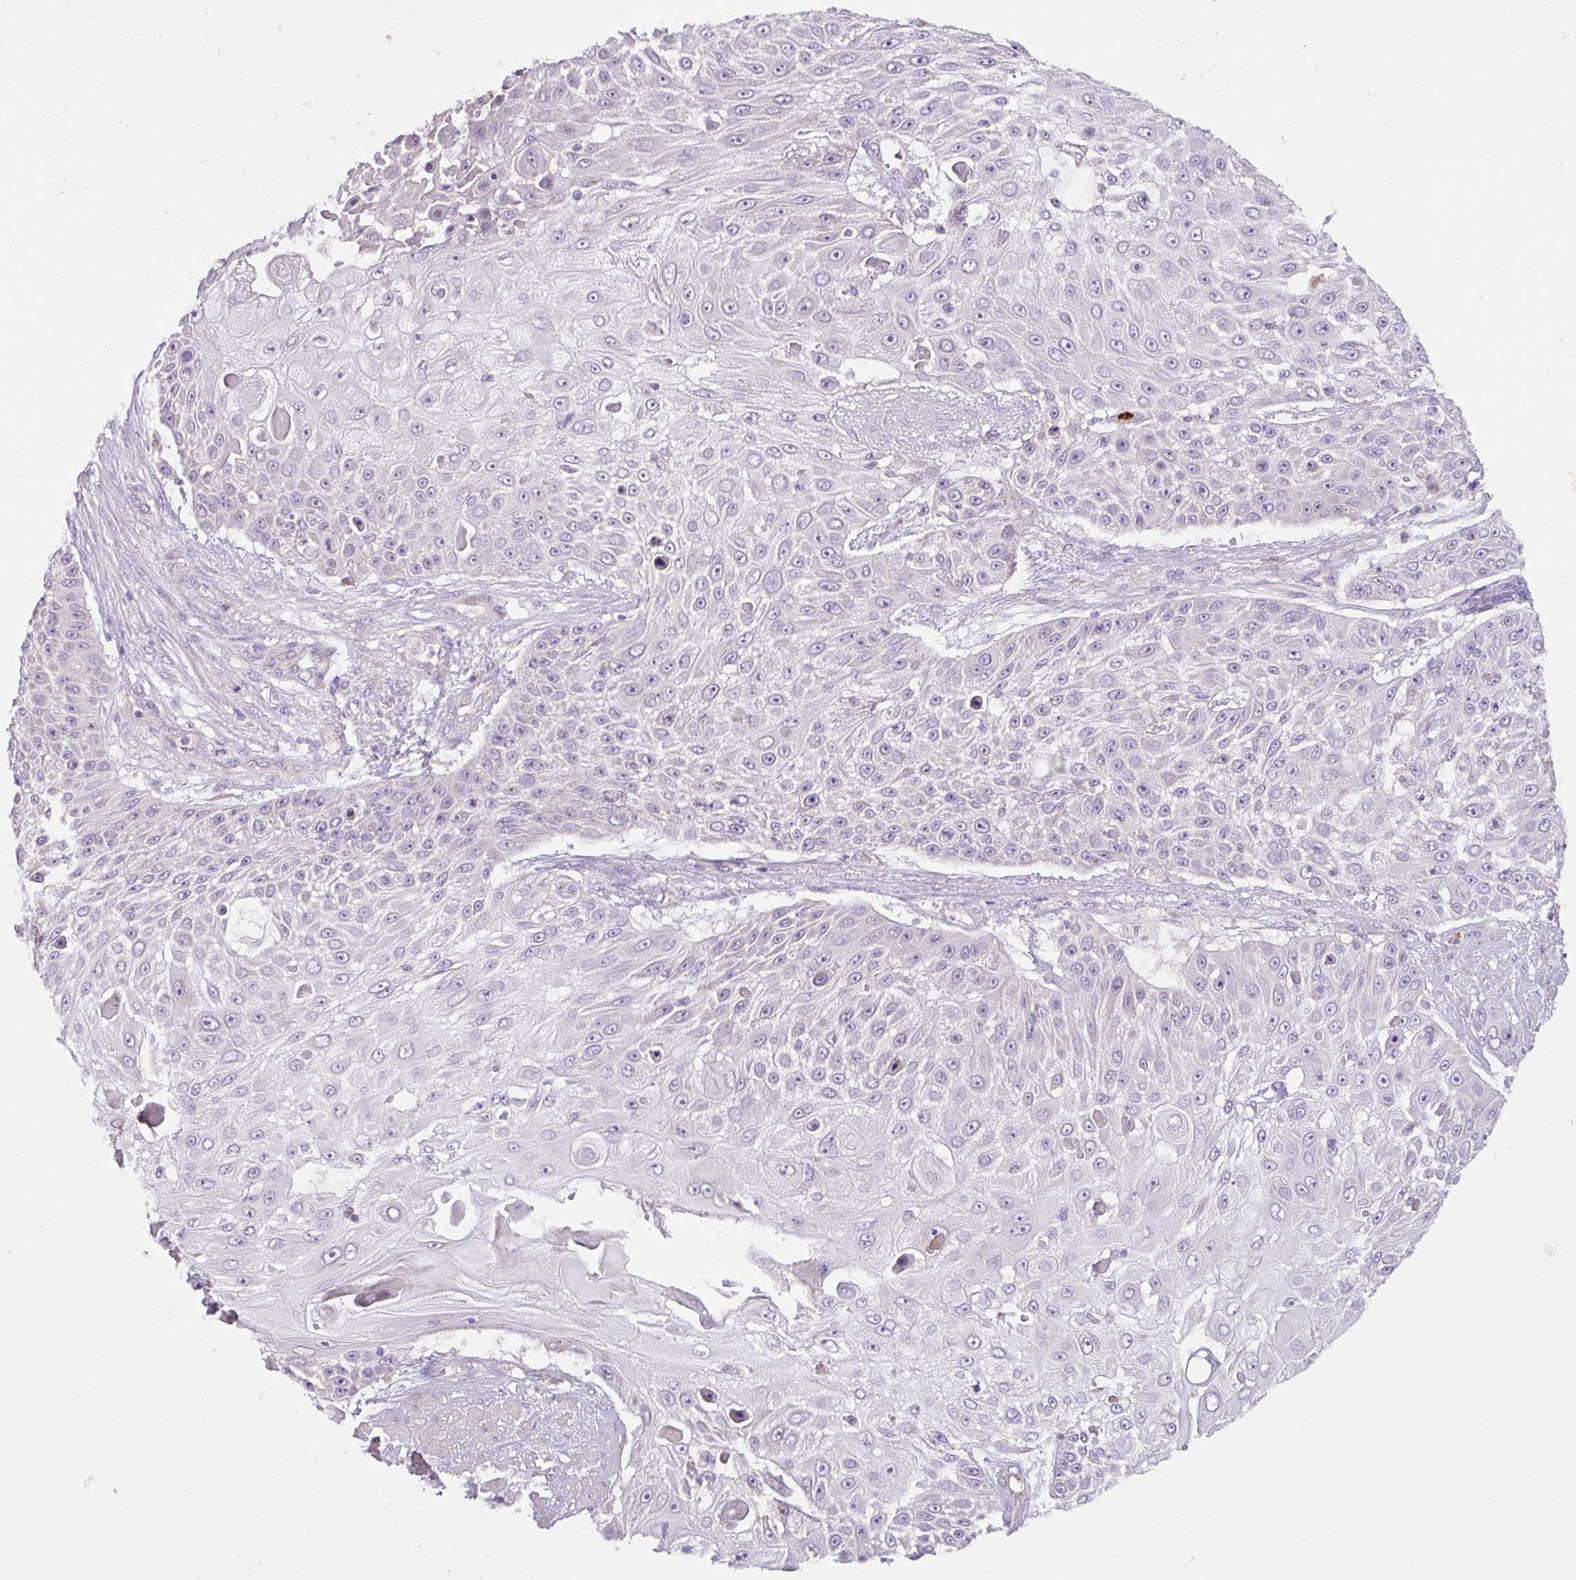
{"staining": {"intensity": "negative", "quantity": "none", "location": "none"}, "tissue": "skin cancer", "cell_type": "Tumor cells", "image_type": "cancer", "snomed": [{"axis": "morphology", "description": "Squamous cell carcinoma, NOS"}, {"axis": "topography", "description": "Skin"}], "caption": "Skin cancer was stained to show a protein in brown. There is no significant expression in tumor cells.", "gene": "CRISP3", "patient": {"sex": "female", "age": 86}}